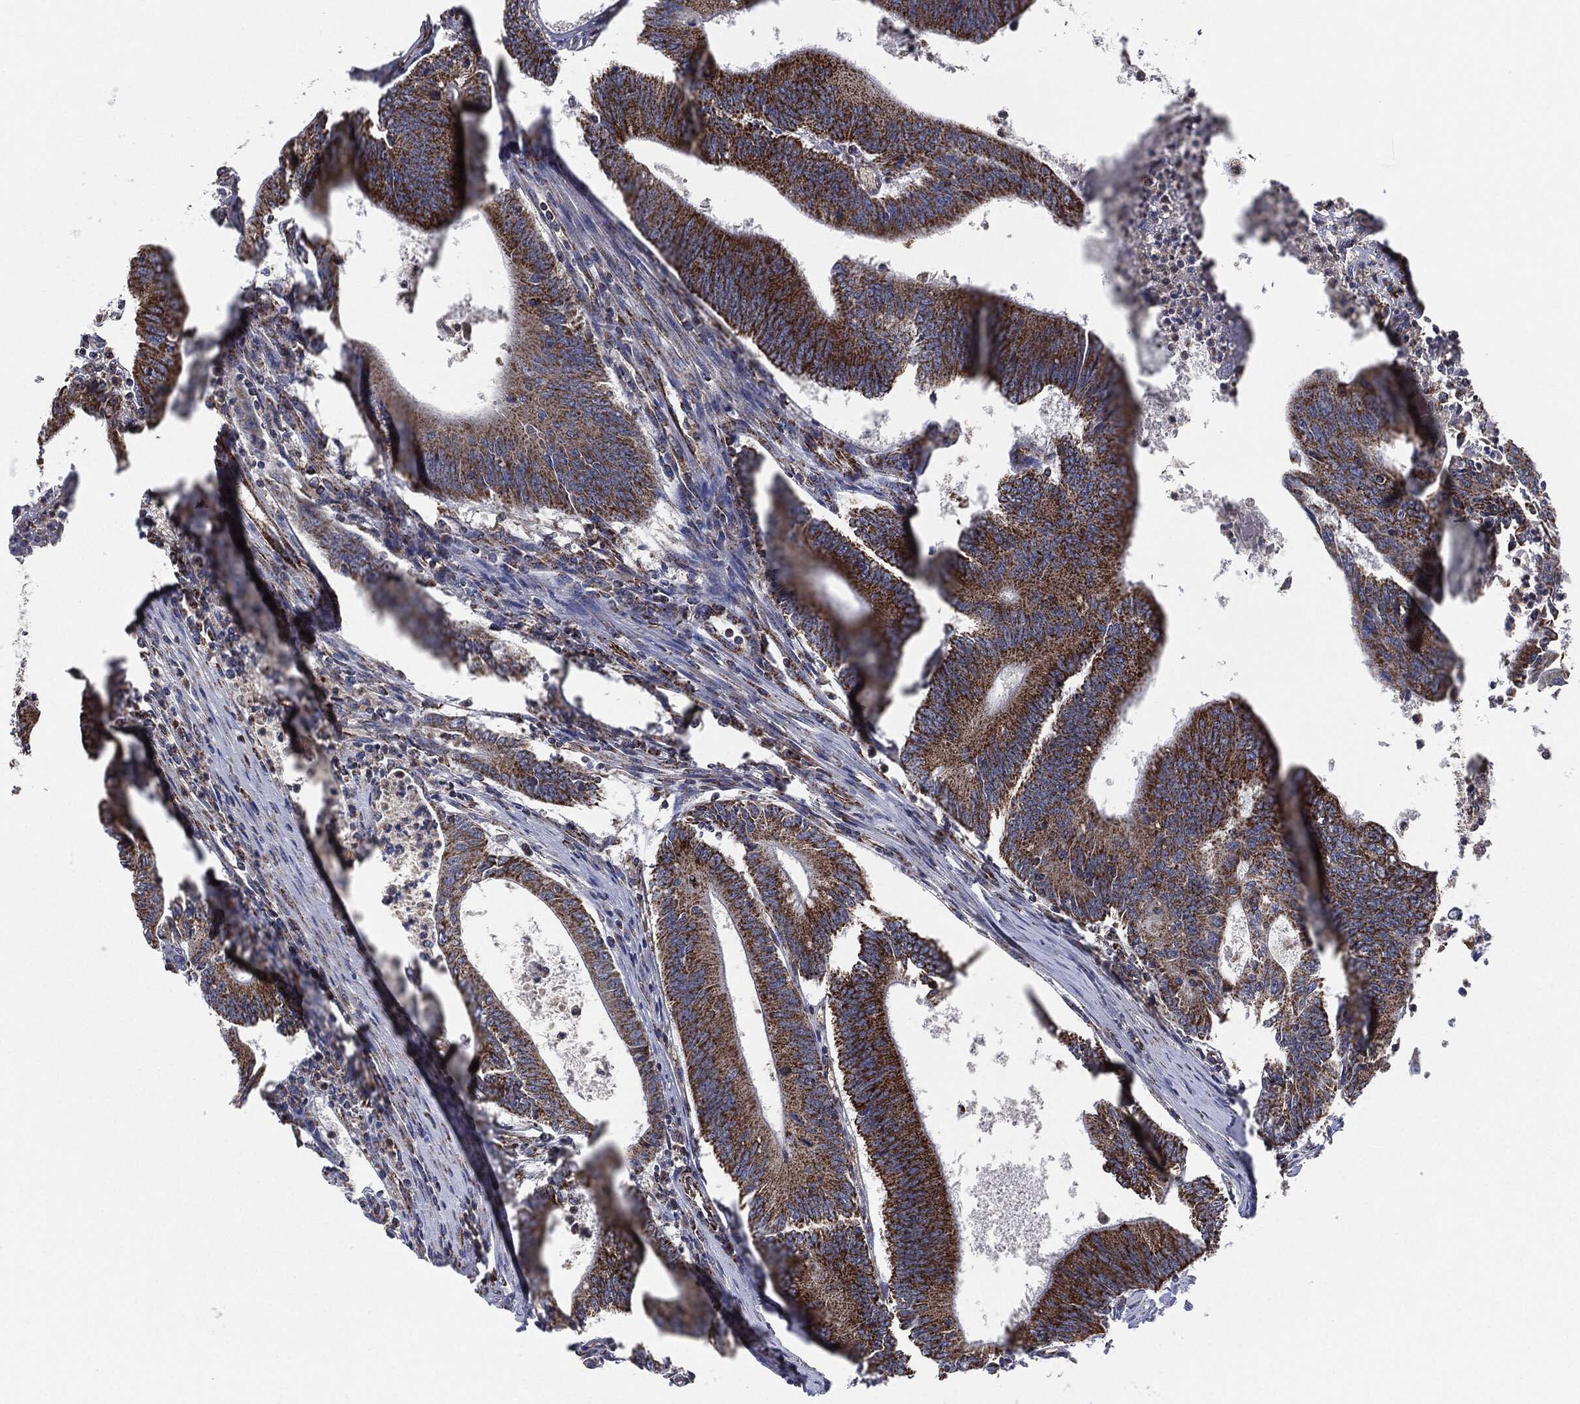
{"staining": {"intensity": "moderate", "quantity": ">75%", "location": "cytoplasmic/membranous"}, "tissue": "colorectal cancer", "cell_type": "Tumor cells", "image_type": "cancer", "snomed": [{"axis": "morphology", "description": "Adenocarcinoma, NOS"}, {"axis": "topography", "description": "Colon"}], "caption": "About >75% of tumor cells in colorectal adenocarcinoma exhibit moderate cytoplasmic/membranous protein positivity as visualized by brown immunohistochemical staining.", "gene": "NDUFV2", "patient": {"sex": "female", "age": 70}}